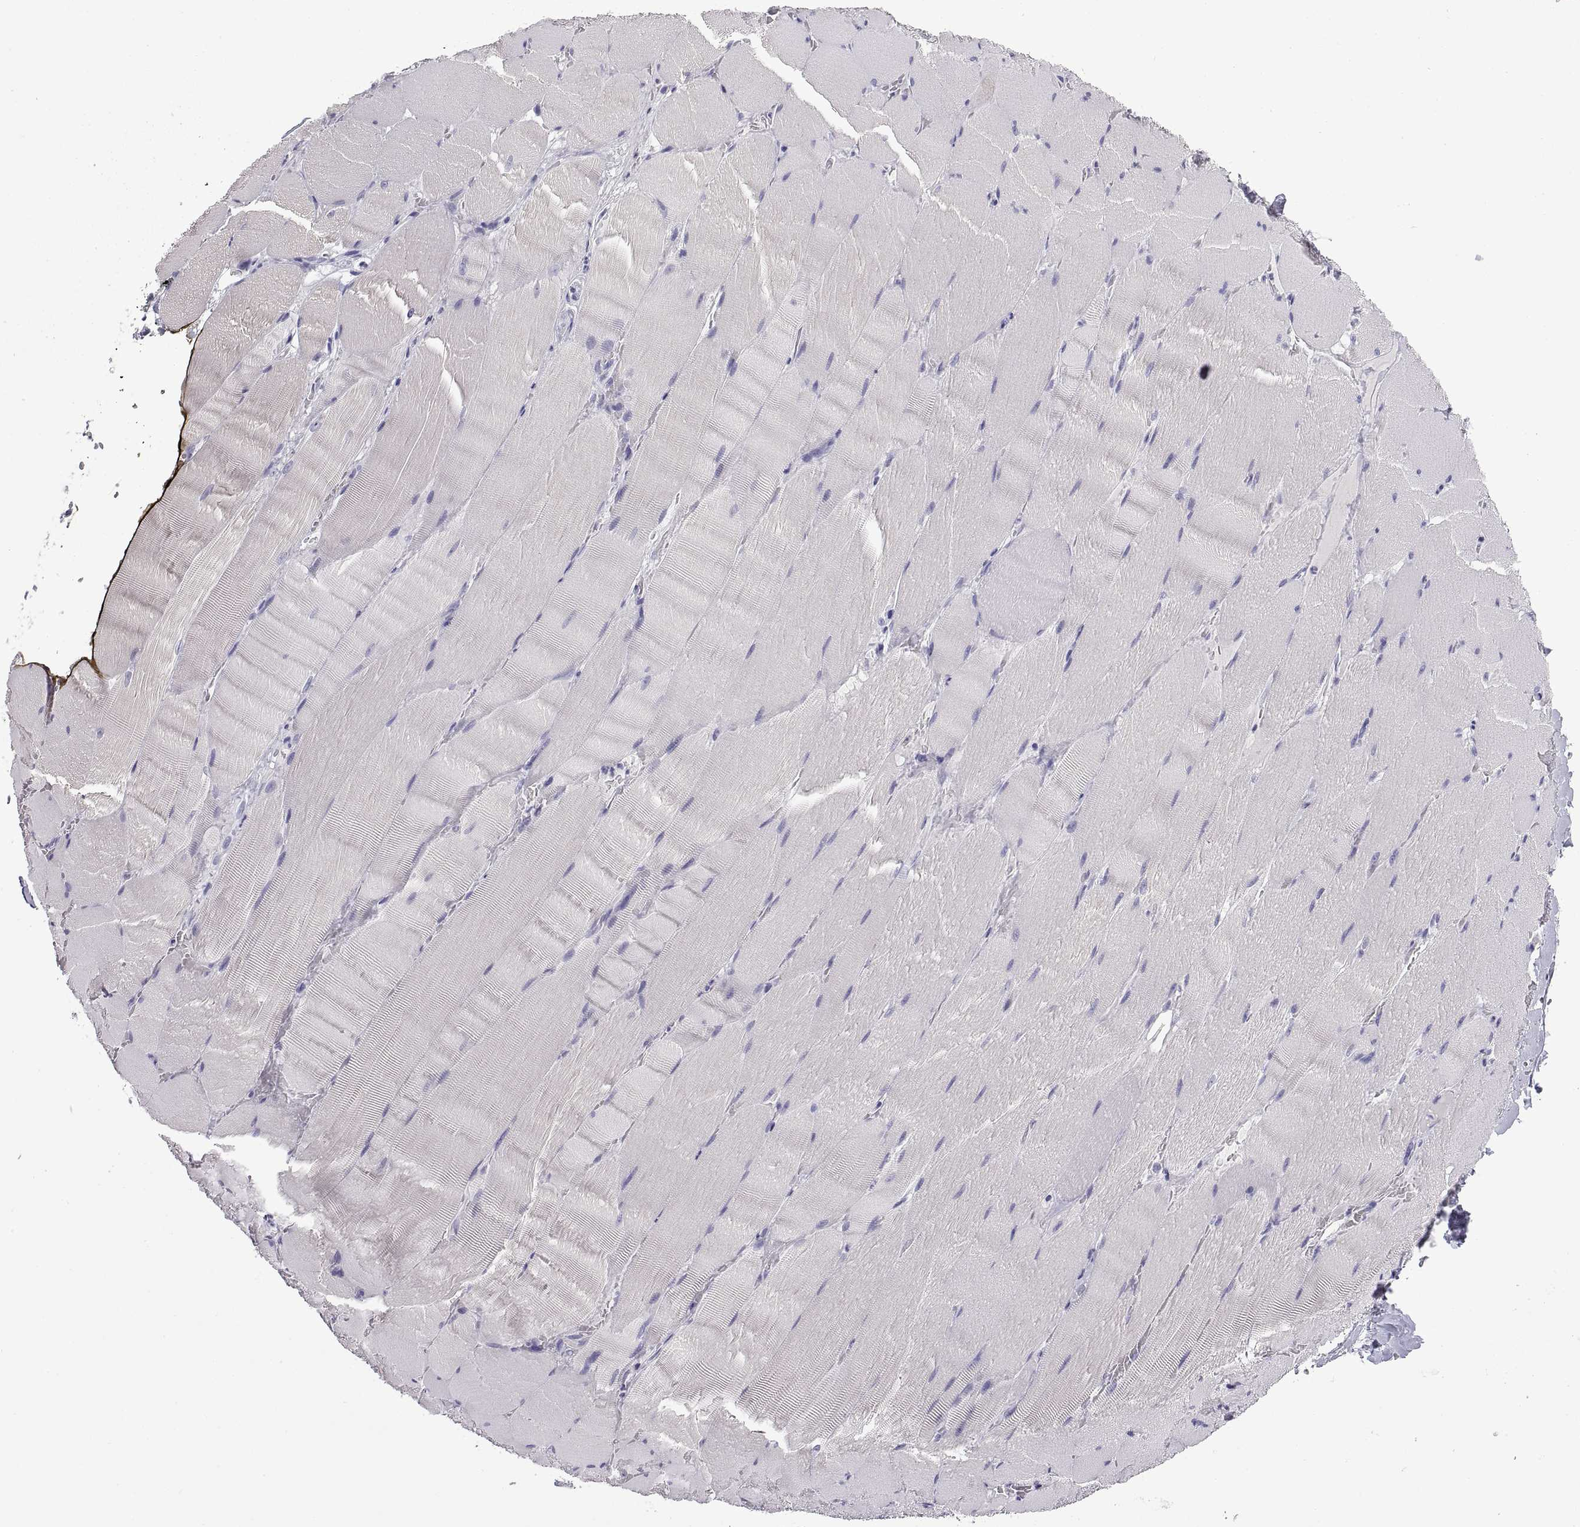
{"staining": {"intensity": "negative", "quantity": "none", "location": "none"}, "tissue": "skeletal muscle", "cell_type": "Myocytes", "image_type": "normal", "snomed": [{"axis": "morphology", "description": "Normal tissue, NOS"}, {"axis": "topography", "description": "Skeletal muscle"}], "caption": "IHC of unremarkable human skeletal muscle demonstrates no expression in myocytes. (Brightfield microscopy of DAB IHC at high magnification).", "gene": "CRISP1", "patient": {"sex": "male", "age": 56}}